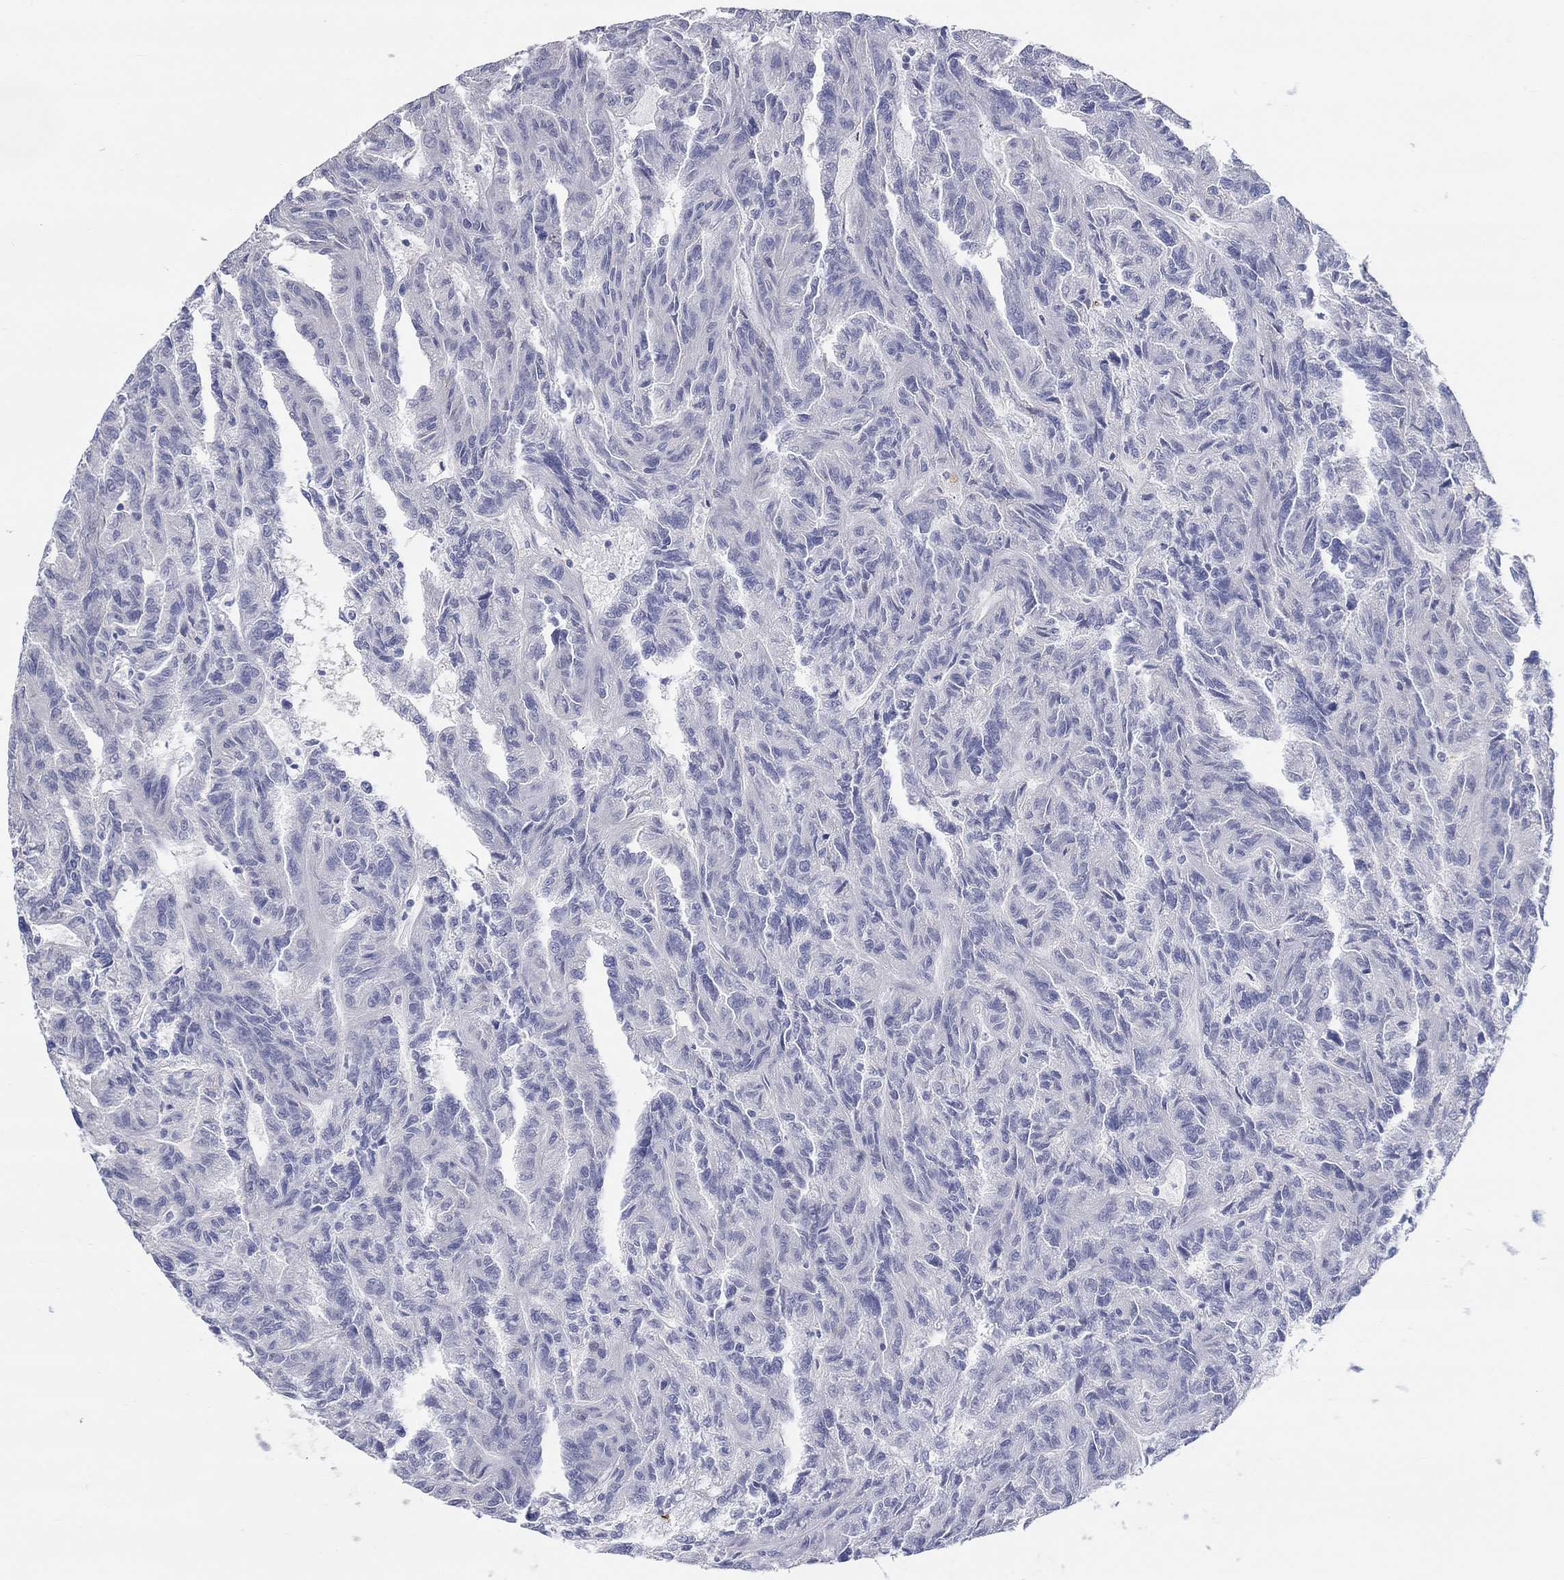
{"staining": {"intensity": "negative", "quantity": "none", "location": "none"}, "tissue": "renal cancer", "cell_type": "Tumor cells", "image_type": "cancer", "snomed": [{"axis": "morphology", "description": "Adenocarcinoma, NOS"}, {"axis": "topography", "description": "Kidney"}], "caption": "IHC of human renal adenocarcinoma displays no expression in tumor cells.", "gene": "LRRC4C", "patient": {"sex": "male", "age": 79}}